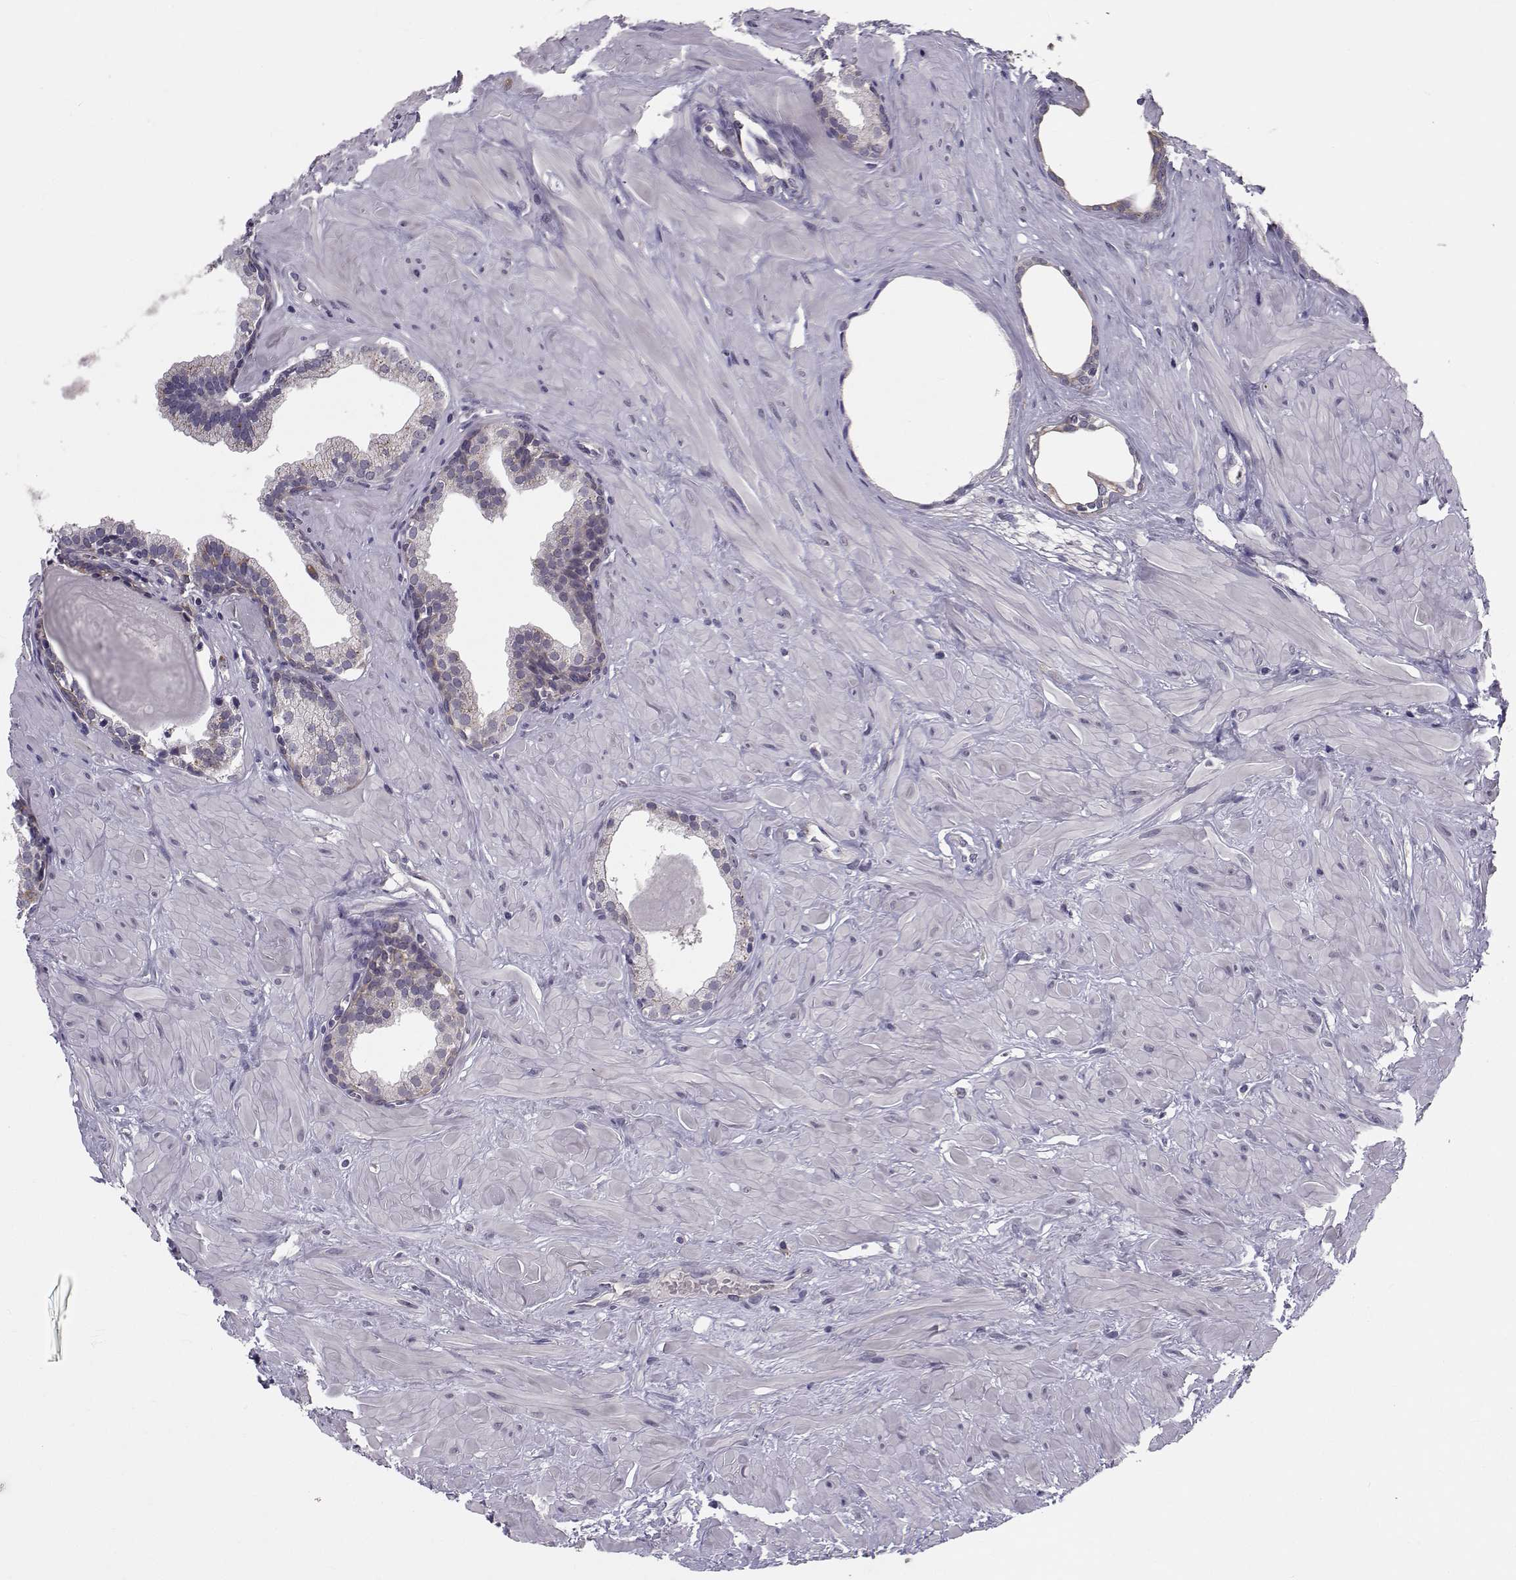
{"staining": {"intensity": "negative", "quantity": "none", "location": "none"}, "tissue": "prostate", "cell_type": "Glandular cells", "image_type": "normal", "snomed": [{"axis": "morphology", "description": "Normal tissue, NOS"}, {"axis": "topography", "description": "Prostate"}], "caption": "IHC image of benign prostate: prostate stained with DAB shows no significant protein staining in glandular cells.", "gene": "ANGPT1", "patient": {"sex": "male", "age": 48}}